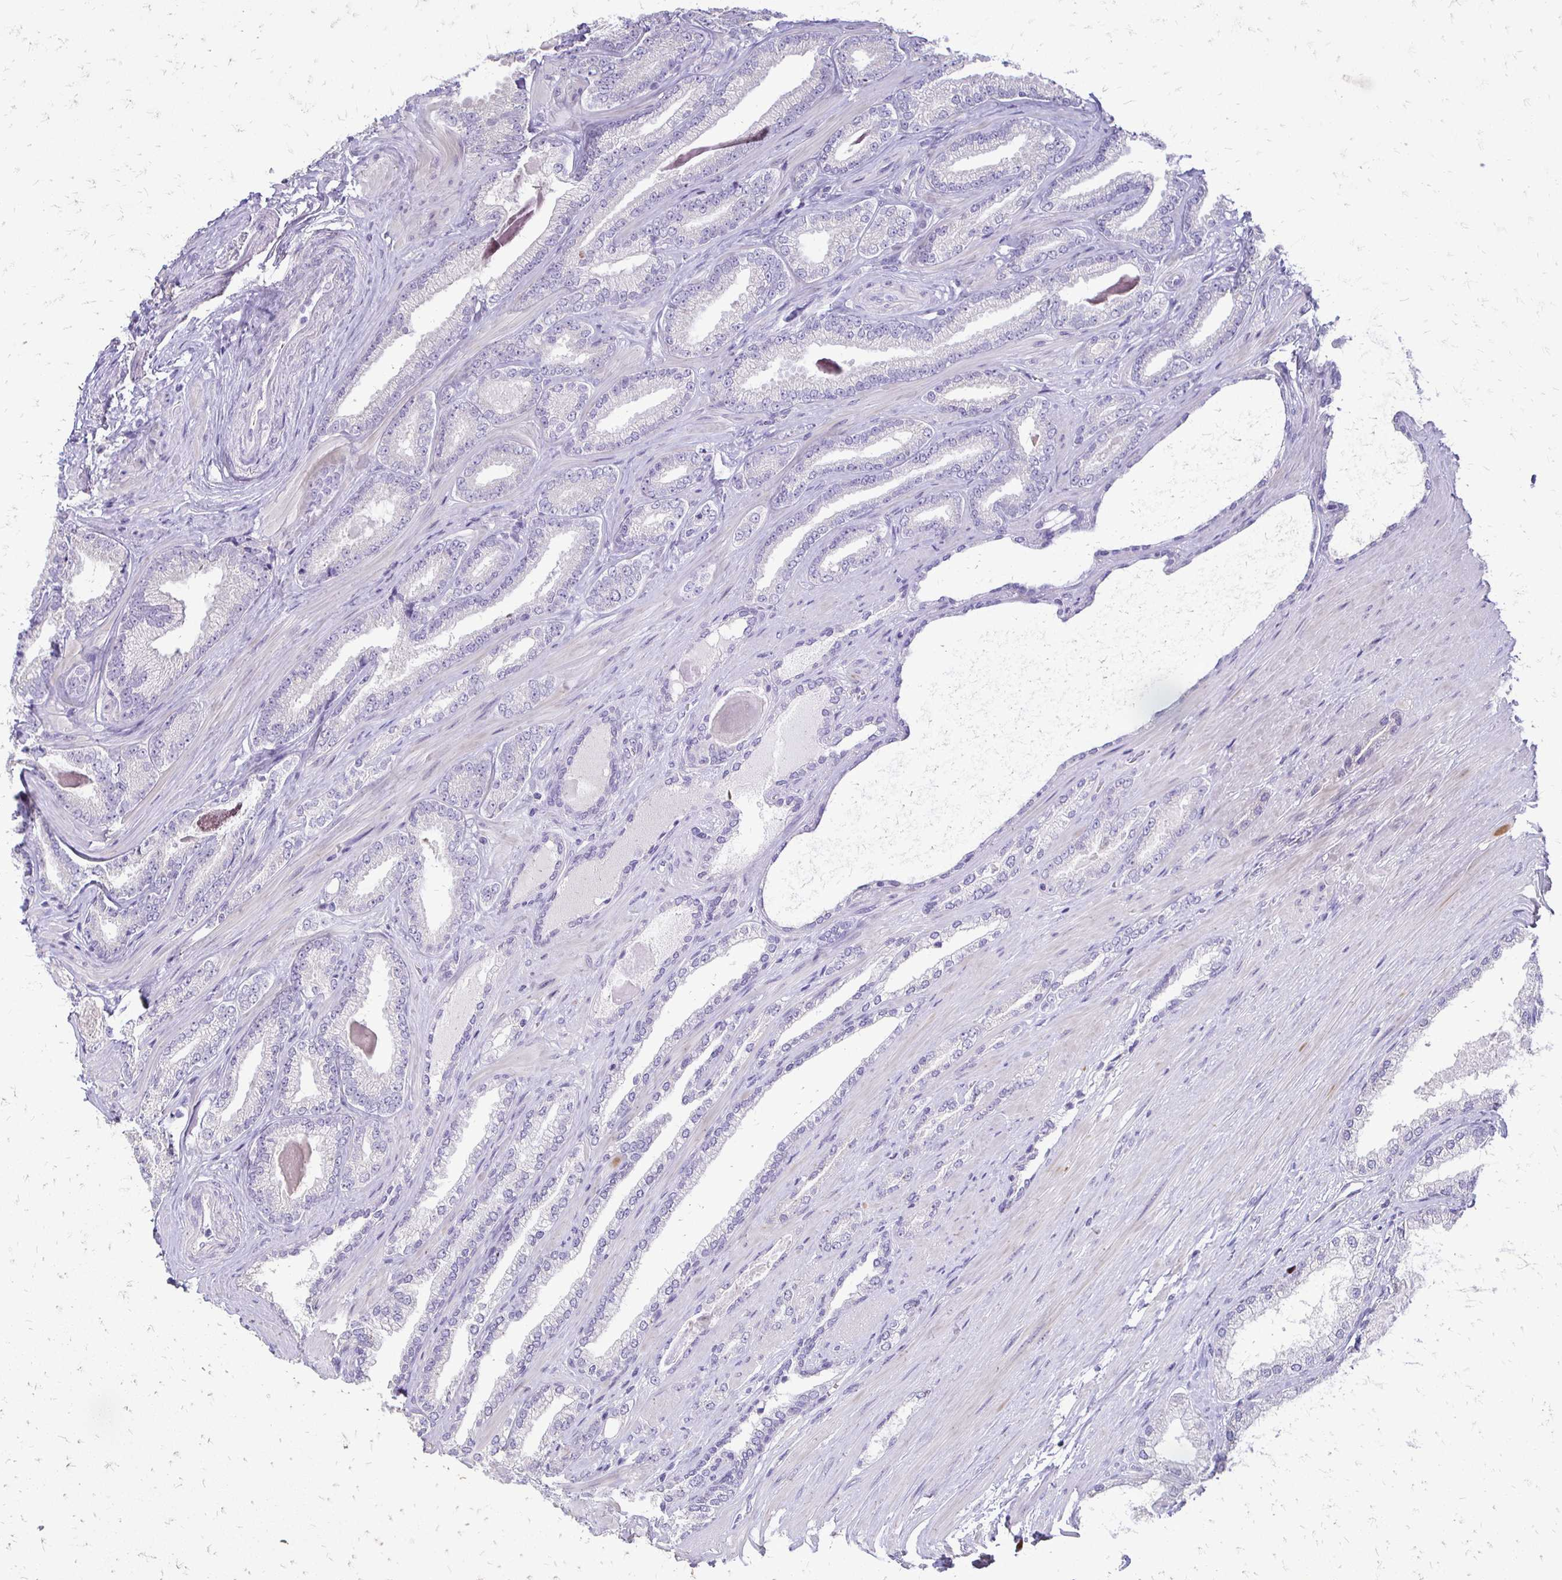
{"staining": {"intensity": "negative", "quantity": "none", "location": "none"}, "tissue": "prostate cancer", "cell_type": "Tumor cells", "image_type": "cancer", "snomed": [{"axis": "morphology", "description": "Adenocarcinoma, Low grade"}, {"axis": "topography", "description": "Prostate"}], "caption": "Protein analysis of adenocarcinoma (low-grade) (prostate) displays no significant expression in tumor cells. (Immunohistochemistry (ihc), brightfield microscopy, high magnification).", "gene": "ALPG", "patient": {"sex": "male", "age": 61}}